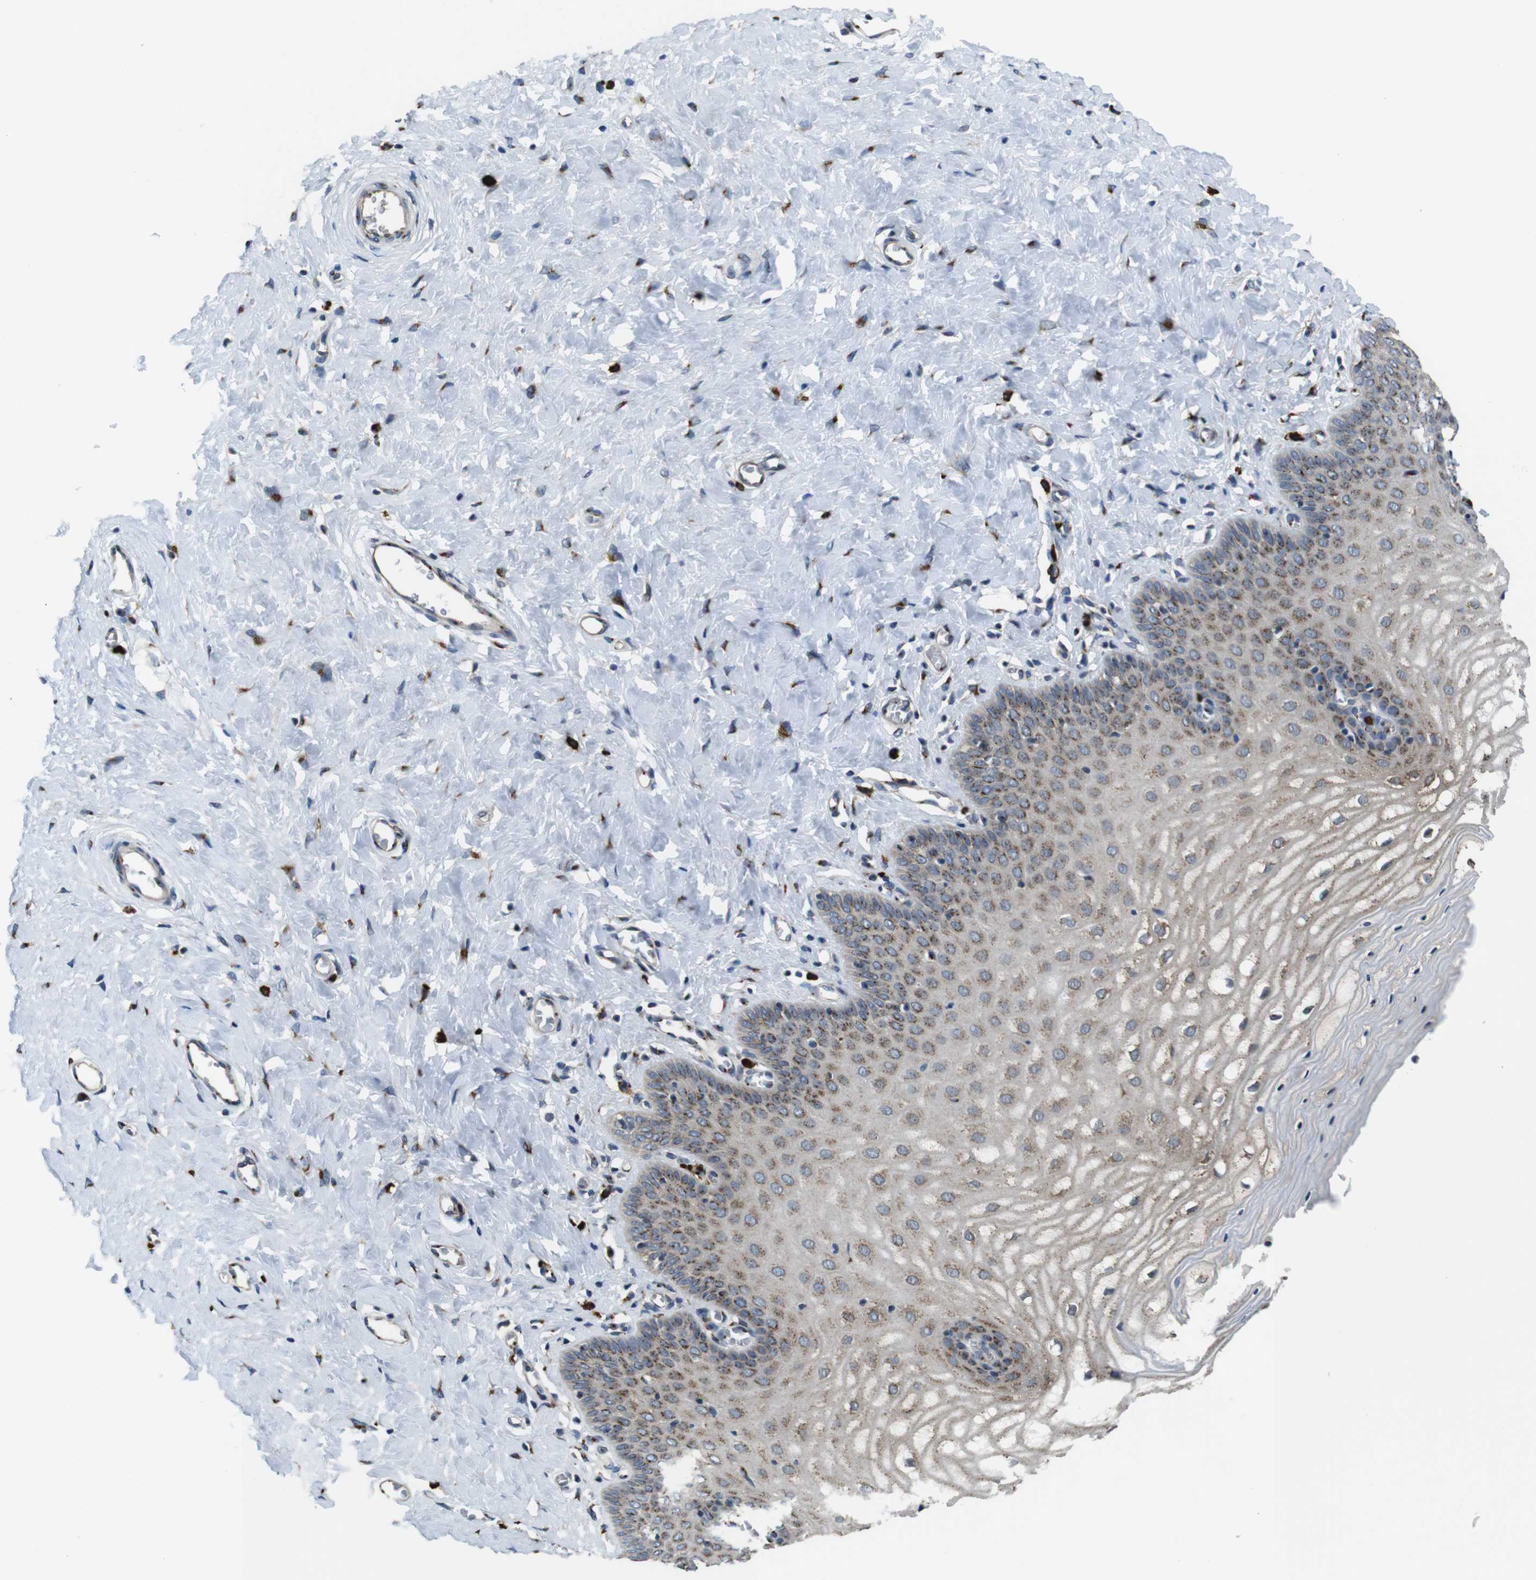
{"staining": {"intensity": "moderate", "quantity": ">75%", "location": "cytoplasmic/membranous"}, "tissue": "cervix", "cell_type": "Glandular cells", "image_type": "normal", "snomed": [{"axis": "morphology", "description": "Normal tissue, NOS"}, {"axis": "topography", "description": "Cervix"}], "caption": "Immunohistochemistry of normal cervix exhibits medium levels of moderate cytoplasmic/membranous staining in approximately >75% of glandular cells. Using DAB (3,3'-diaminobenzidine) (brown) and hematoxylin (blue) stains, captured at high magnification using brightfield microscopy.", "gene": "RAB6A", "patient": {"sex": "female", "age": 55}}